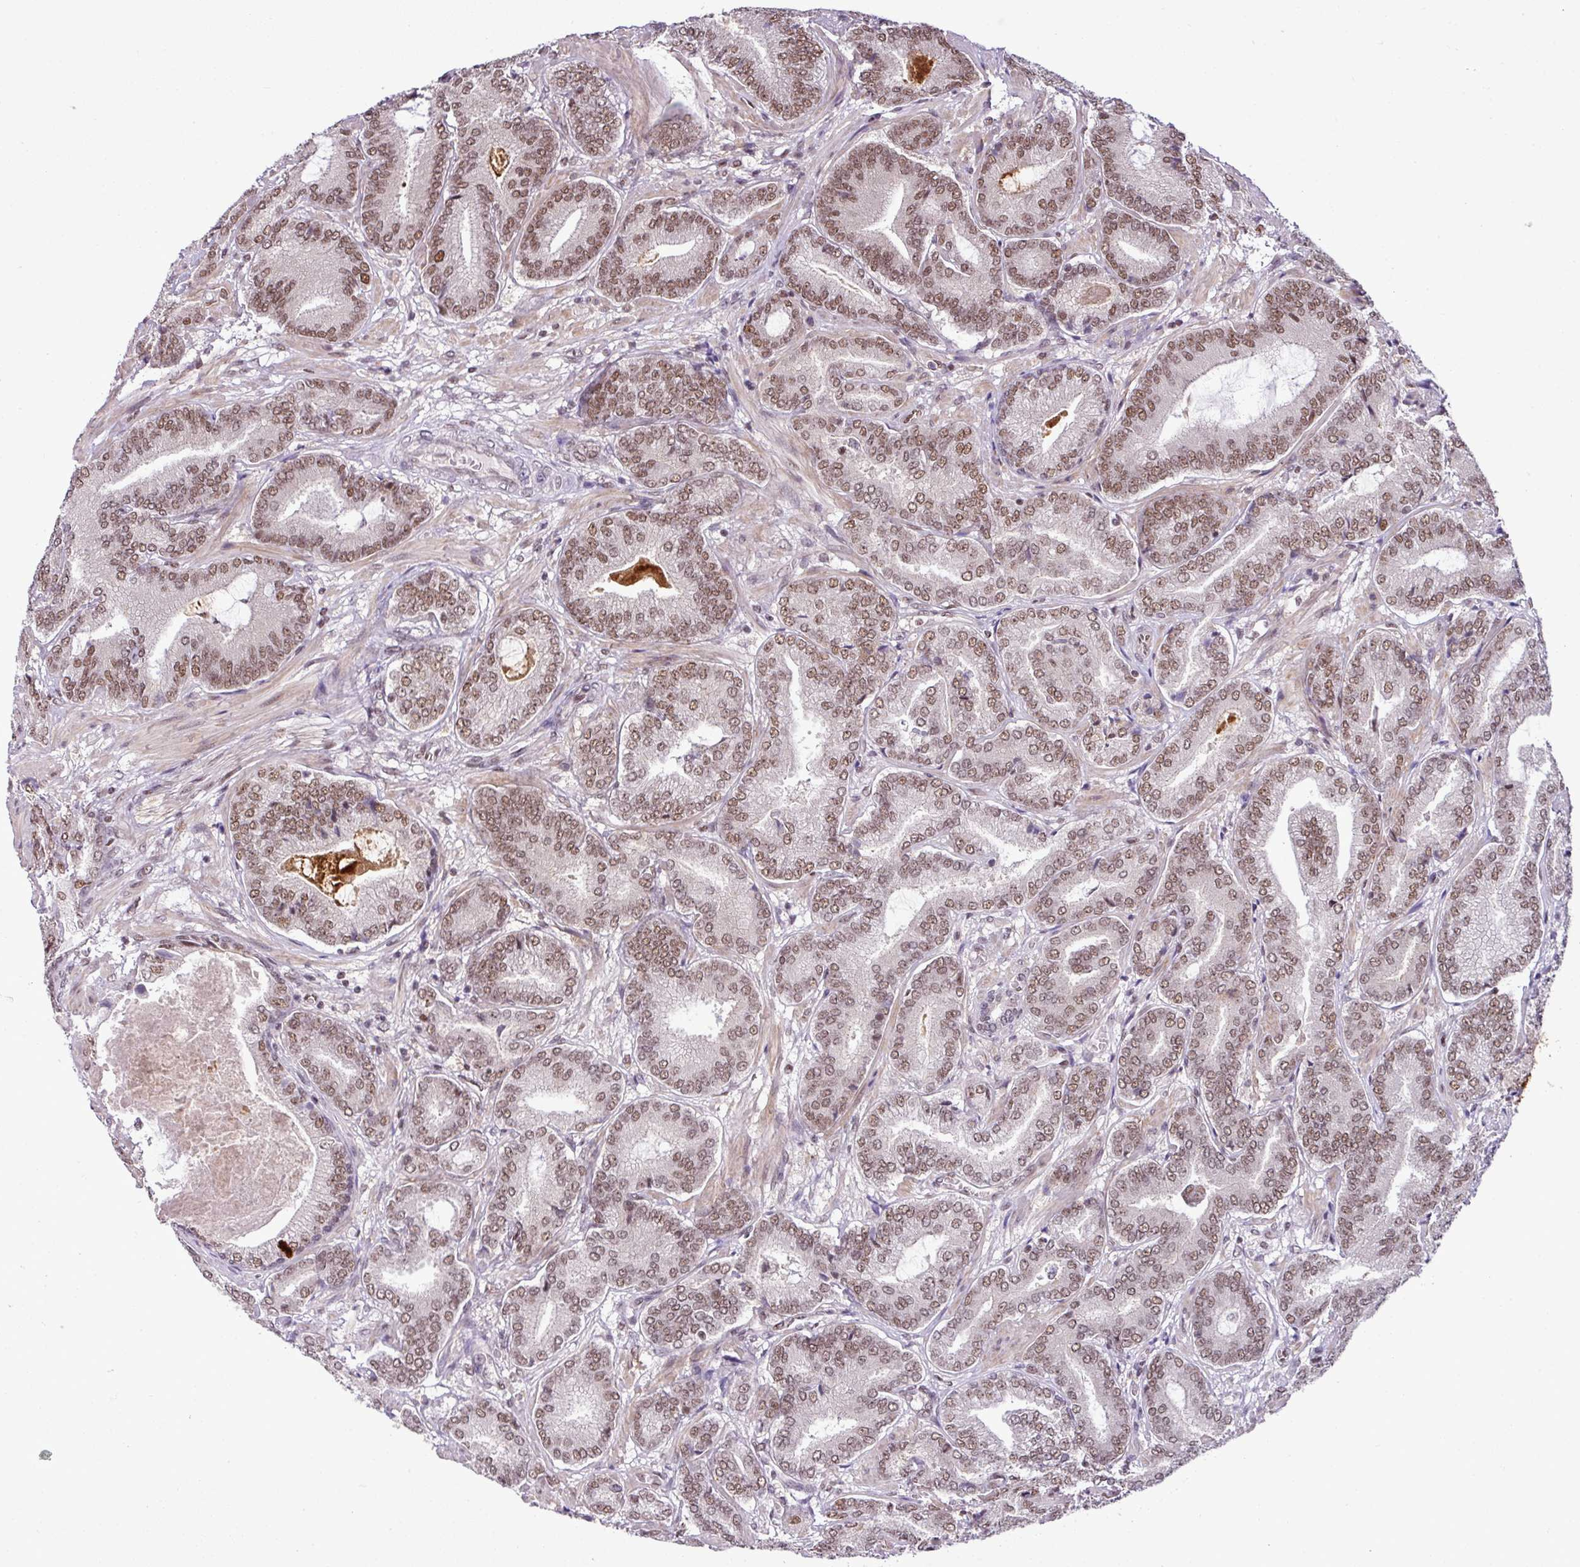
{"staining": {"intensity": "moderate", "quantity": ">75%", "location": "nuclear"}, "tissue": "prostate cancer", "cell_type": "Tumor cells", "image_type": "cancer", "snomed": [{"axis": "morphology", "description": "Adenocarcinoma, Low grade"}, {"axis": "topography", "description": "Prostate and seminal vesicle, NOS"}], "caption": "Protein staining of prostate adenocarcinoma (low-grade) tissue displays moderate nuclear staining in approximately >75% of tumor cells. (DAB (3,3'-diaminobenzidine) = brown stain, brightfield microscopy at high magnification).", "gene": "PGAP4", "patient": {"sex": "male", "age": 61}}